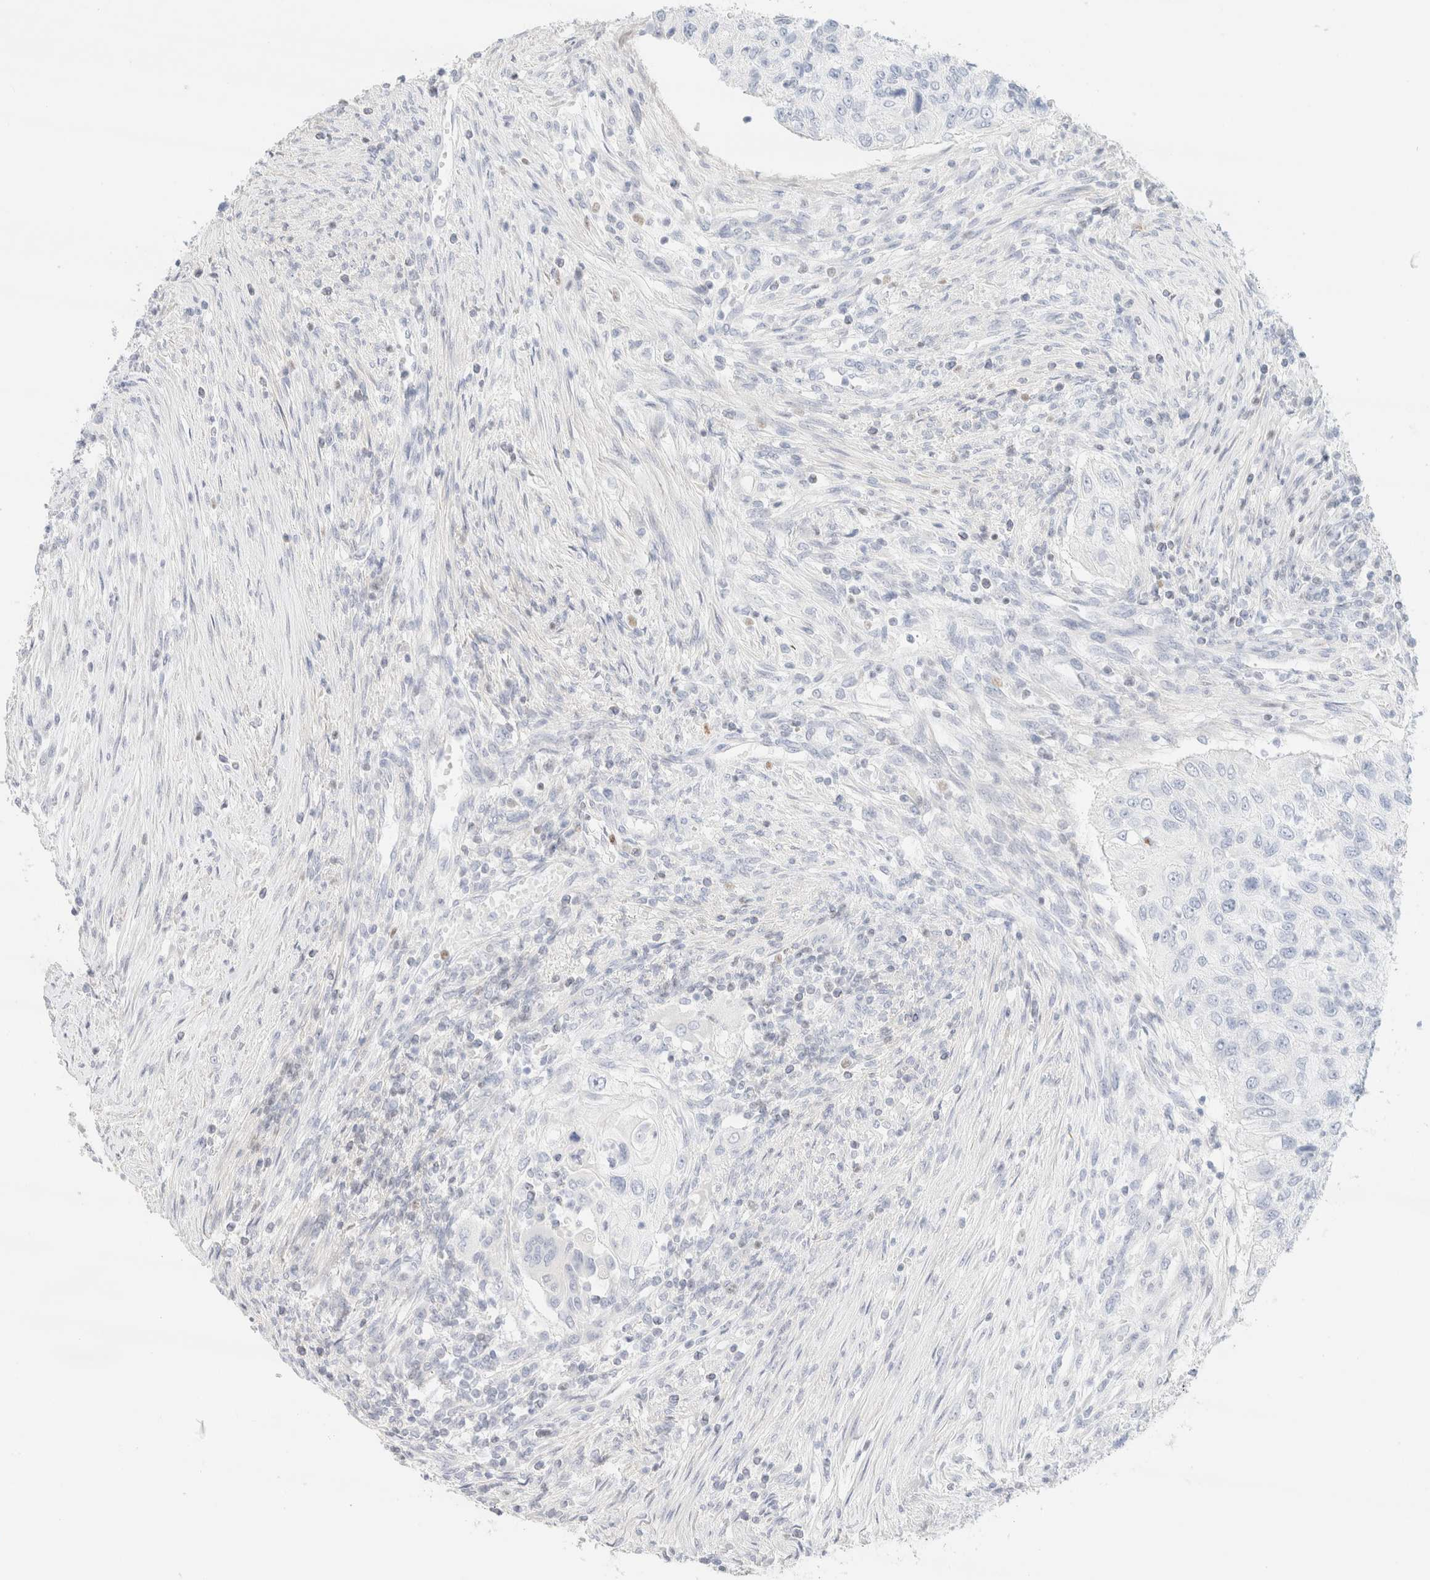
{"staining": {"intensity": "negative", "quantity": "none", "location": "none"}, "tissue": "urothelial cancer", "cell_type": "Tumor cells", "image_type": "cancer", "snomed": [{"axis": "morphology", "description": "Urothelial carcinoma, High grade"}, {"axis": "topography", "description": "Urinary bladder"}], "caption": "IHC image of neoplastic tissue: high-grade urothelial carcinoma stained with DAB (3,3'-diaminobenzidine) exhibits no significant protein expression in tumor cells. (DAB immunohistochemistry with hematoxylin counter stain).", "gene": "IKZF3", "patient": {"sex": "female", "age": 60}}